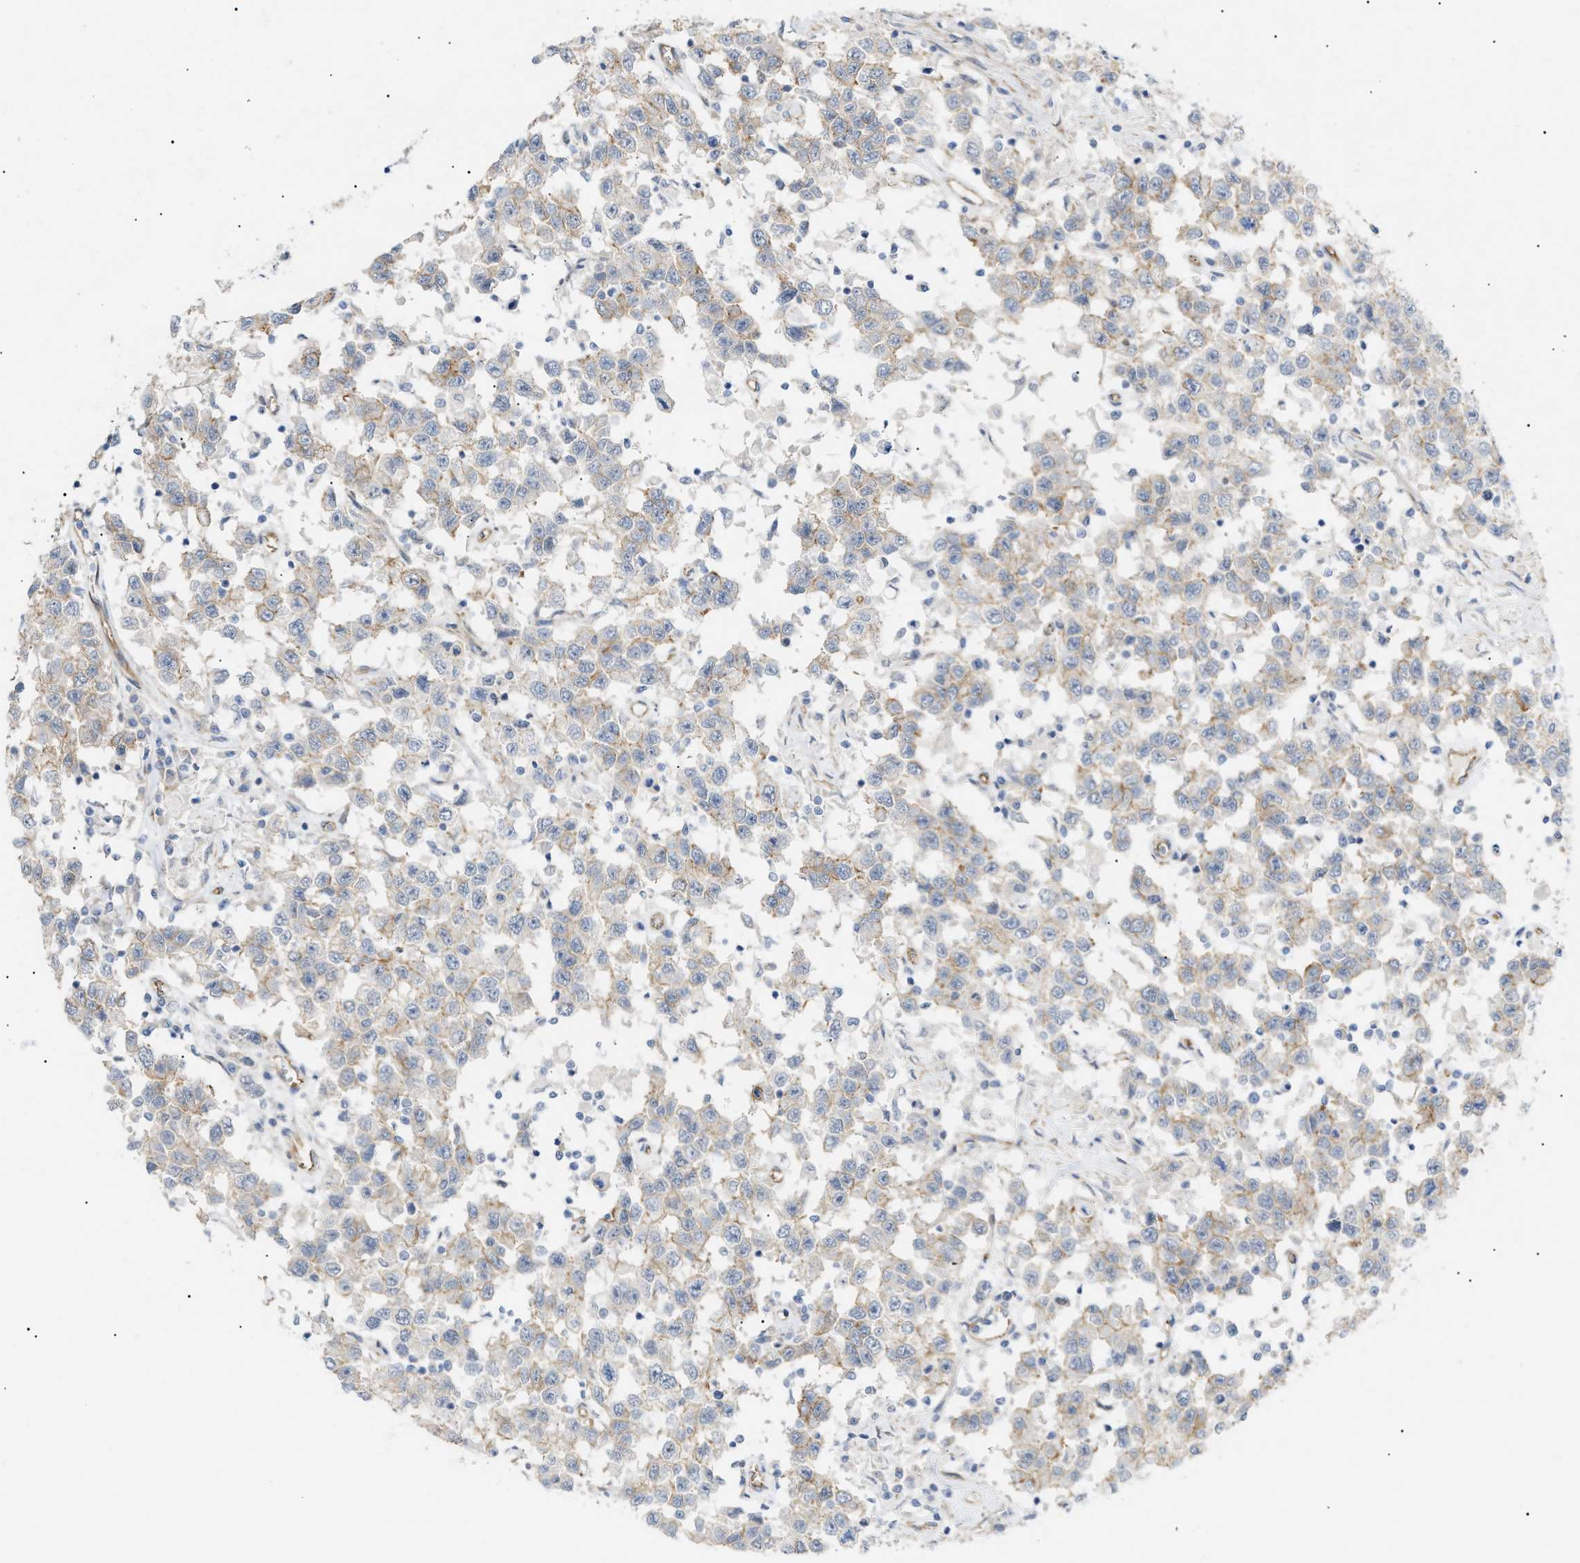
{"staining": {"intensity": "weak", "quantity": "<25%", "location": "cytoplasmic/membranous"}, "tissue": "testis cancer", "cell_type": "Tumor cells", "image_type": "cancer", "snomed": [{"axis": "morphology", "description": "Seminoma, NOS"}, {"axis": "topography", "description": "Testis"}], "caption": "Tumor cells show no significant expression in seminoma (testis).", "gene": "ZFHX2", "patient": {"sex": "male", "age": 41}}